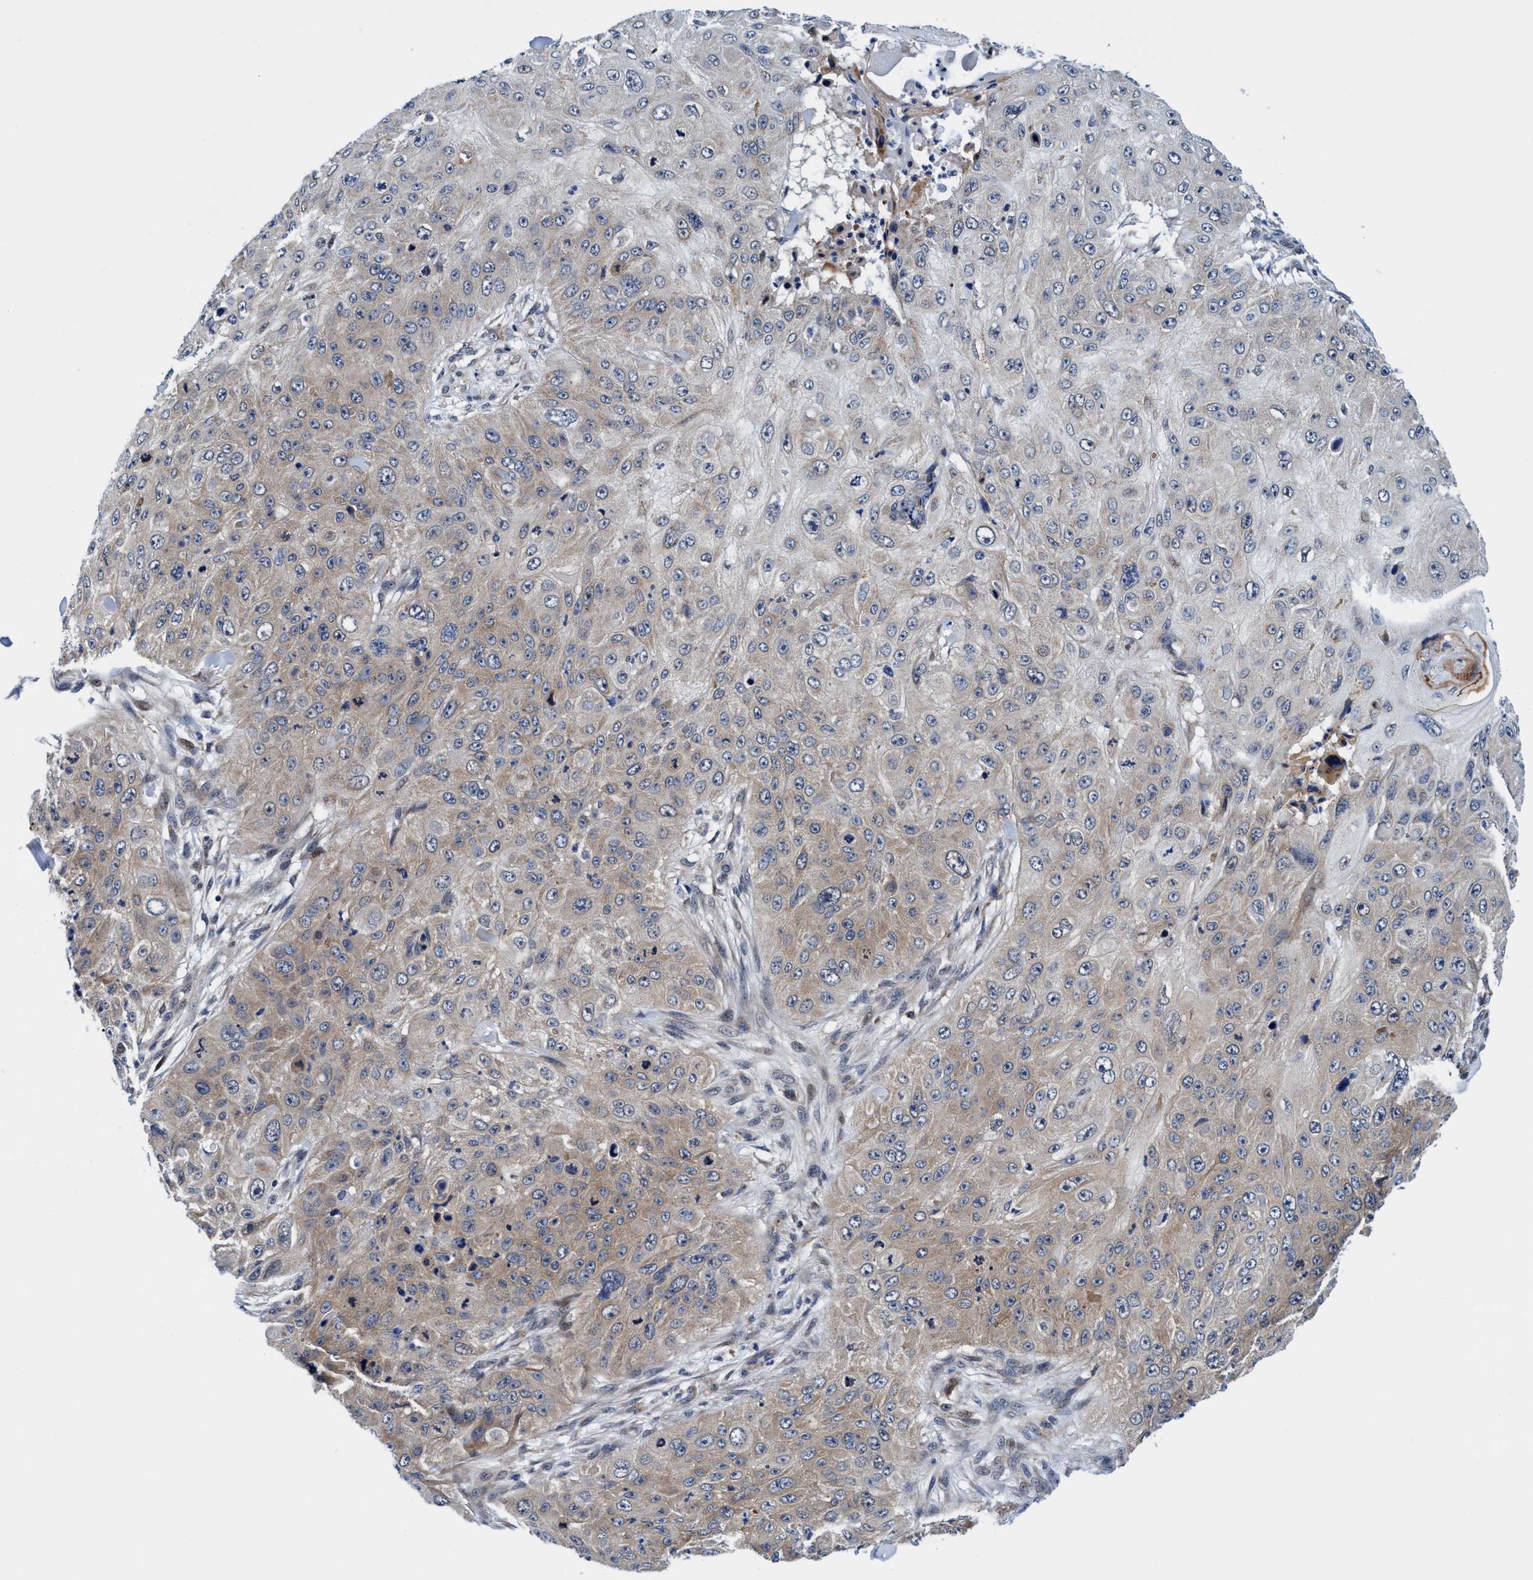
{"staining": {"intensity": "weak", "quantity": "<25%", "location": "cytoplasmic/membranous"}, "tissue": "skin cancer", "cell_type": "Tumor cells", "image_type": "cancer", "snomed": [{"axis": "morphology", "description": "Squamous cell carcinoma, NOS"}, {"axis": "topography", "description": "Skin"}], "caption": "Skin squamous cell carcinoma was stained to show a protein in brown. There is no significant expression in tumor cells.", "gene": "AGAP2", "patient": {"sex": "female", "age": 80}}